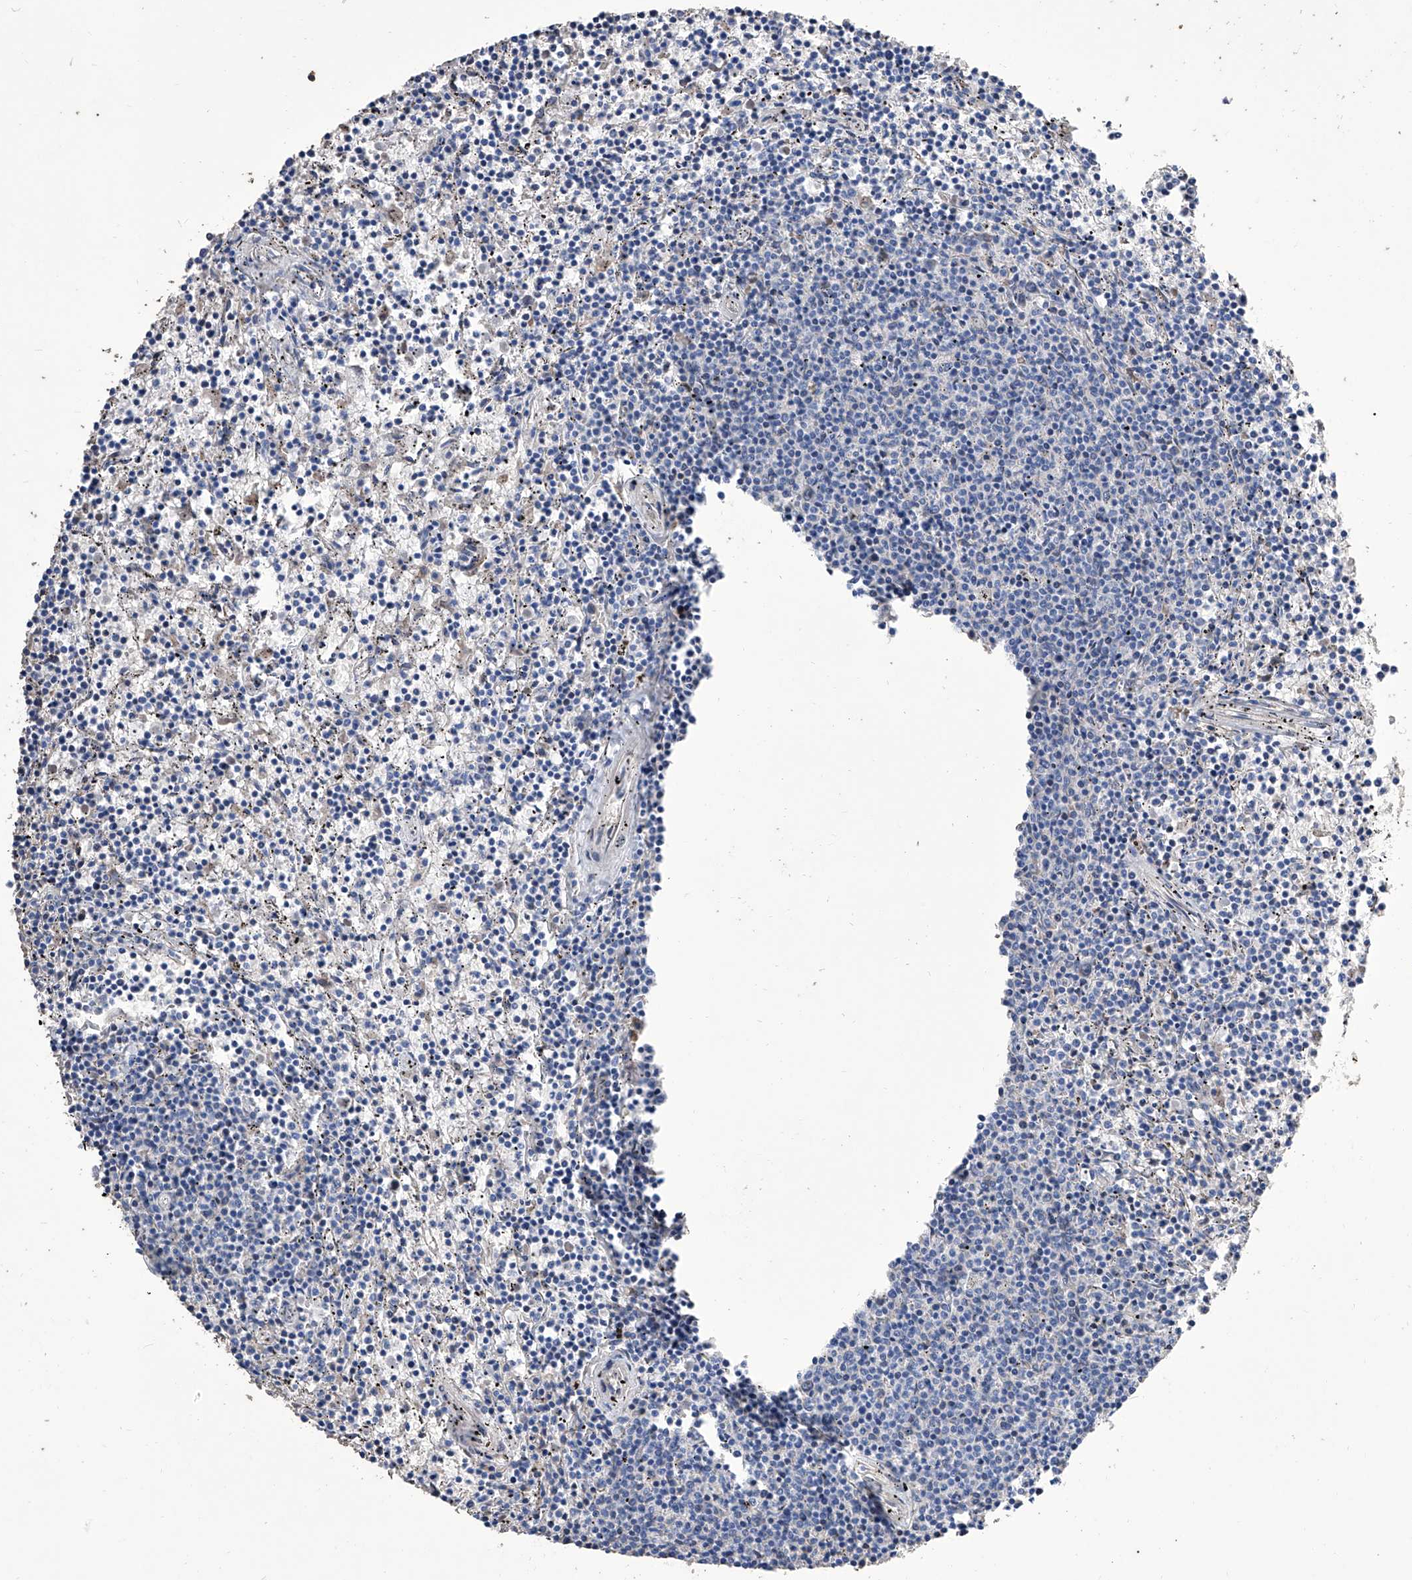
{"staining": {"intensity": "negative", "quantity": "none", "location": "none"}, "tissue": "lymphoma", "cell_type": "Tumor cells", "image_type": "cancer", "snomed": [{"axis": "morphology", "description": "Malignant lymphoma, non-Hodgkin's type, Low grade"}, {"axis": "topography", "description": "Spleen"}], "caption": "A micrograph of low-grade malignant lymphoma, non-Hodgkin's type stained for a protein demonstrates no brown staining in tumor cells.", "gene": "TJAP1", "patient": {"sex": "female", "age": 50}}